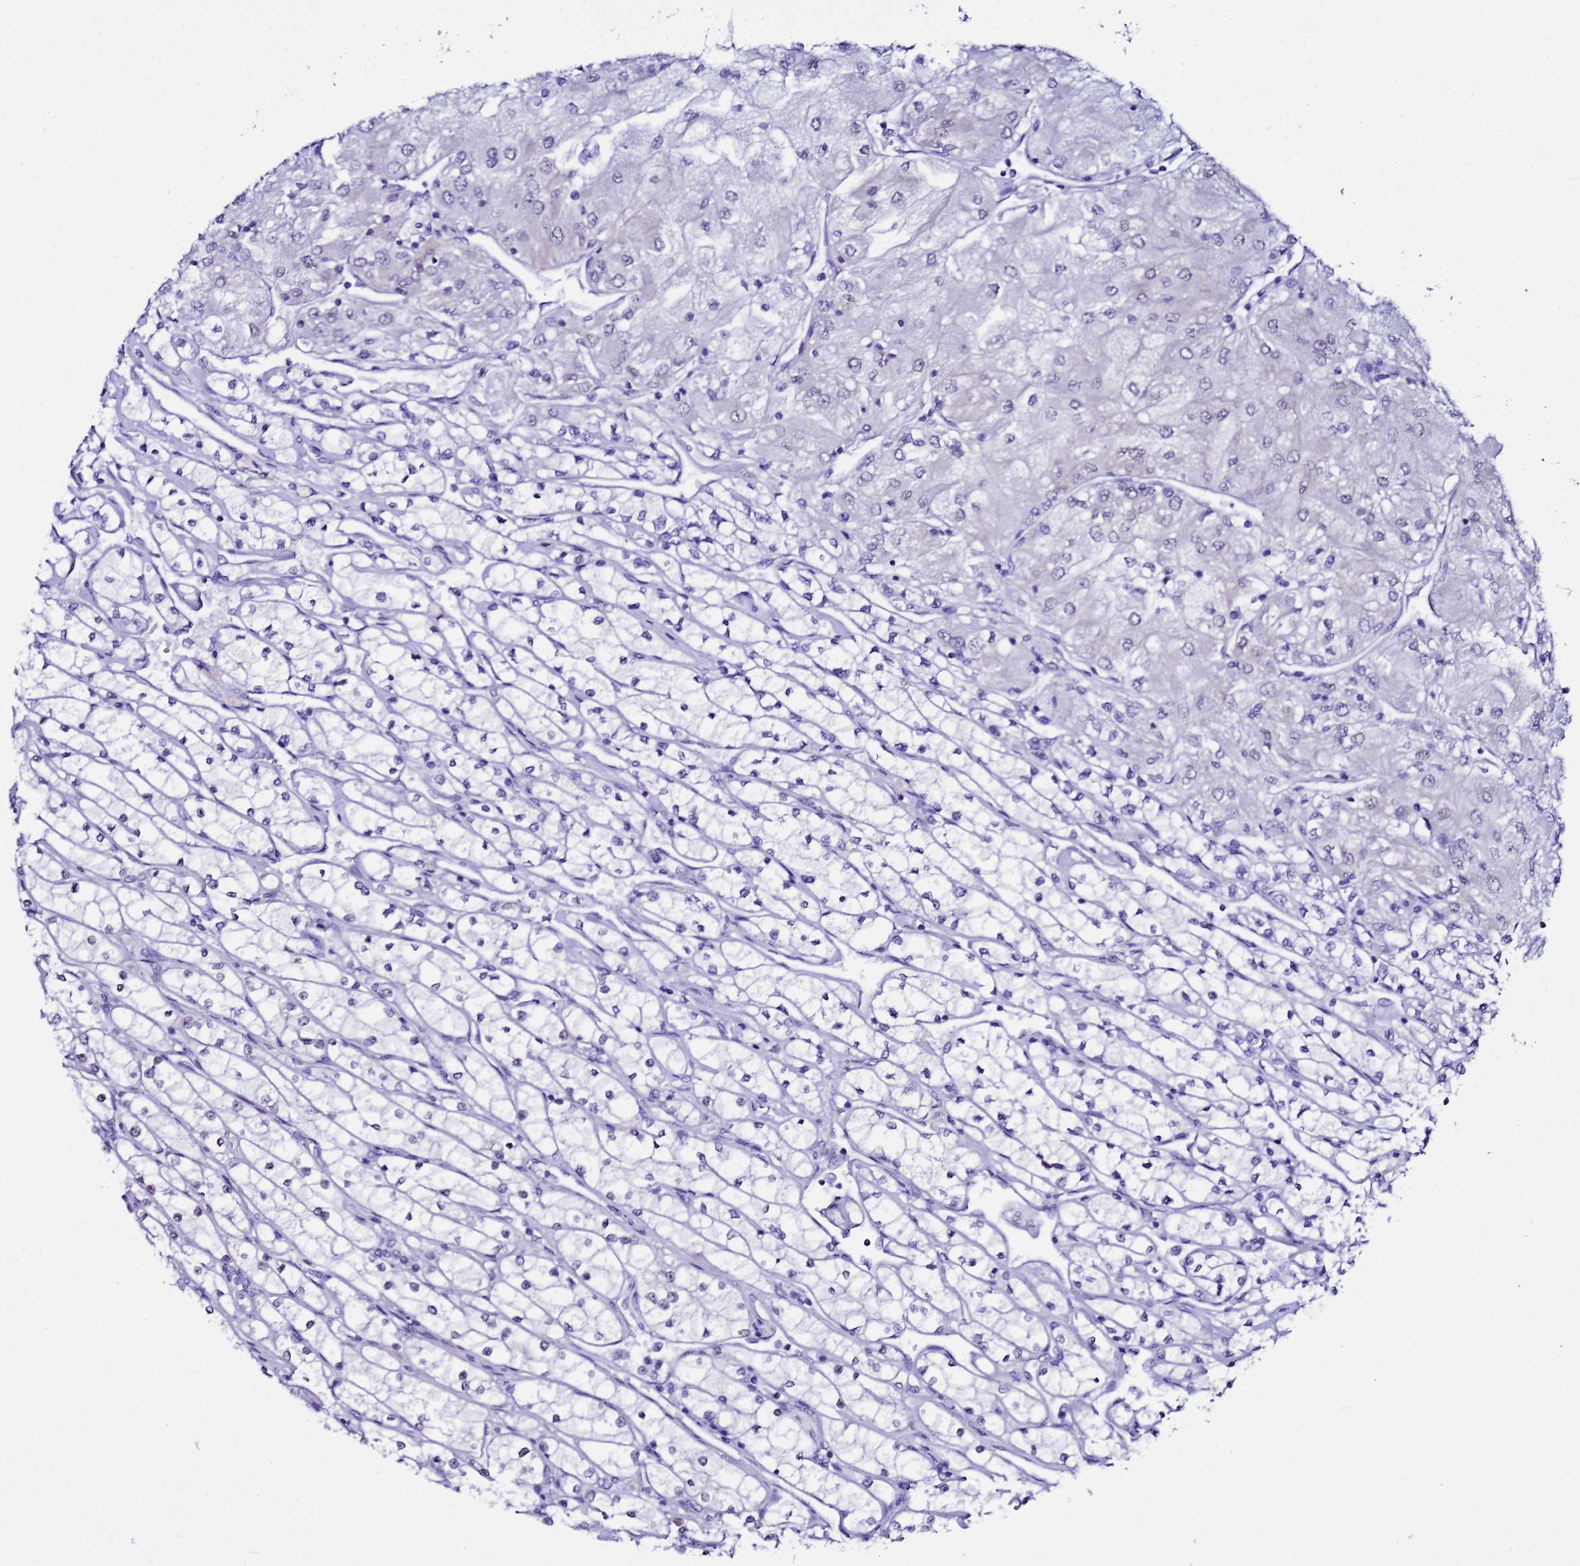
{"staining": {"intensity": "negative", "quantity": "none", "location": "none"}, "tissue": "renal cancer", "cell_type": "Tumor cells", "image_type": "cancer", "snomed": [{"axis": "morphology", "description": "Adenocarcinoma, NOS"}, {"axis": "topography", "description": "Kidney"}], "caption": "Tumor cells are negative for brown protein staining in renal cancer (adenocarcinoma).", "gene": "BCL7A", "patient": {"sex": "male", "age": 80}}